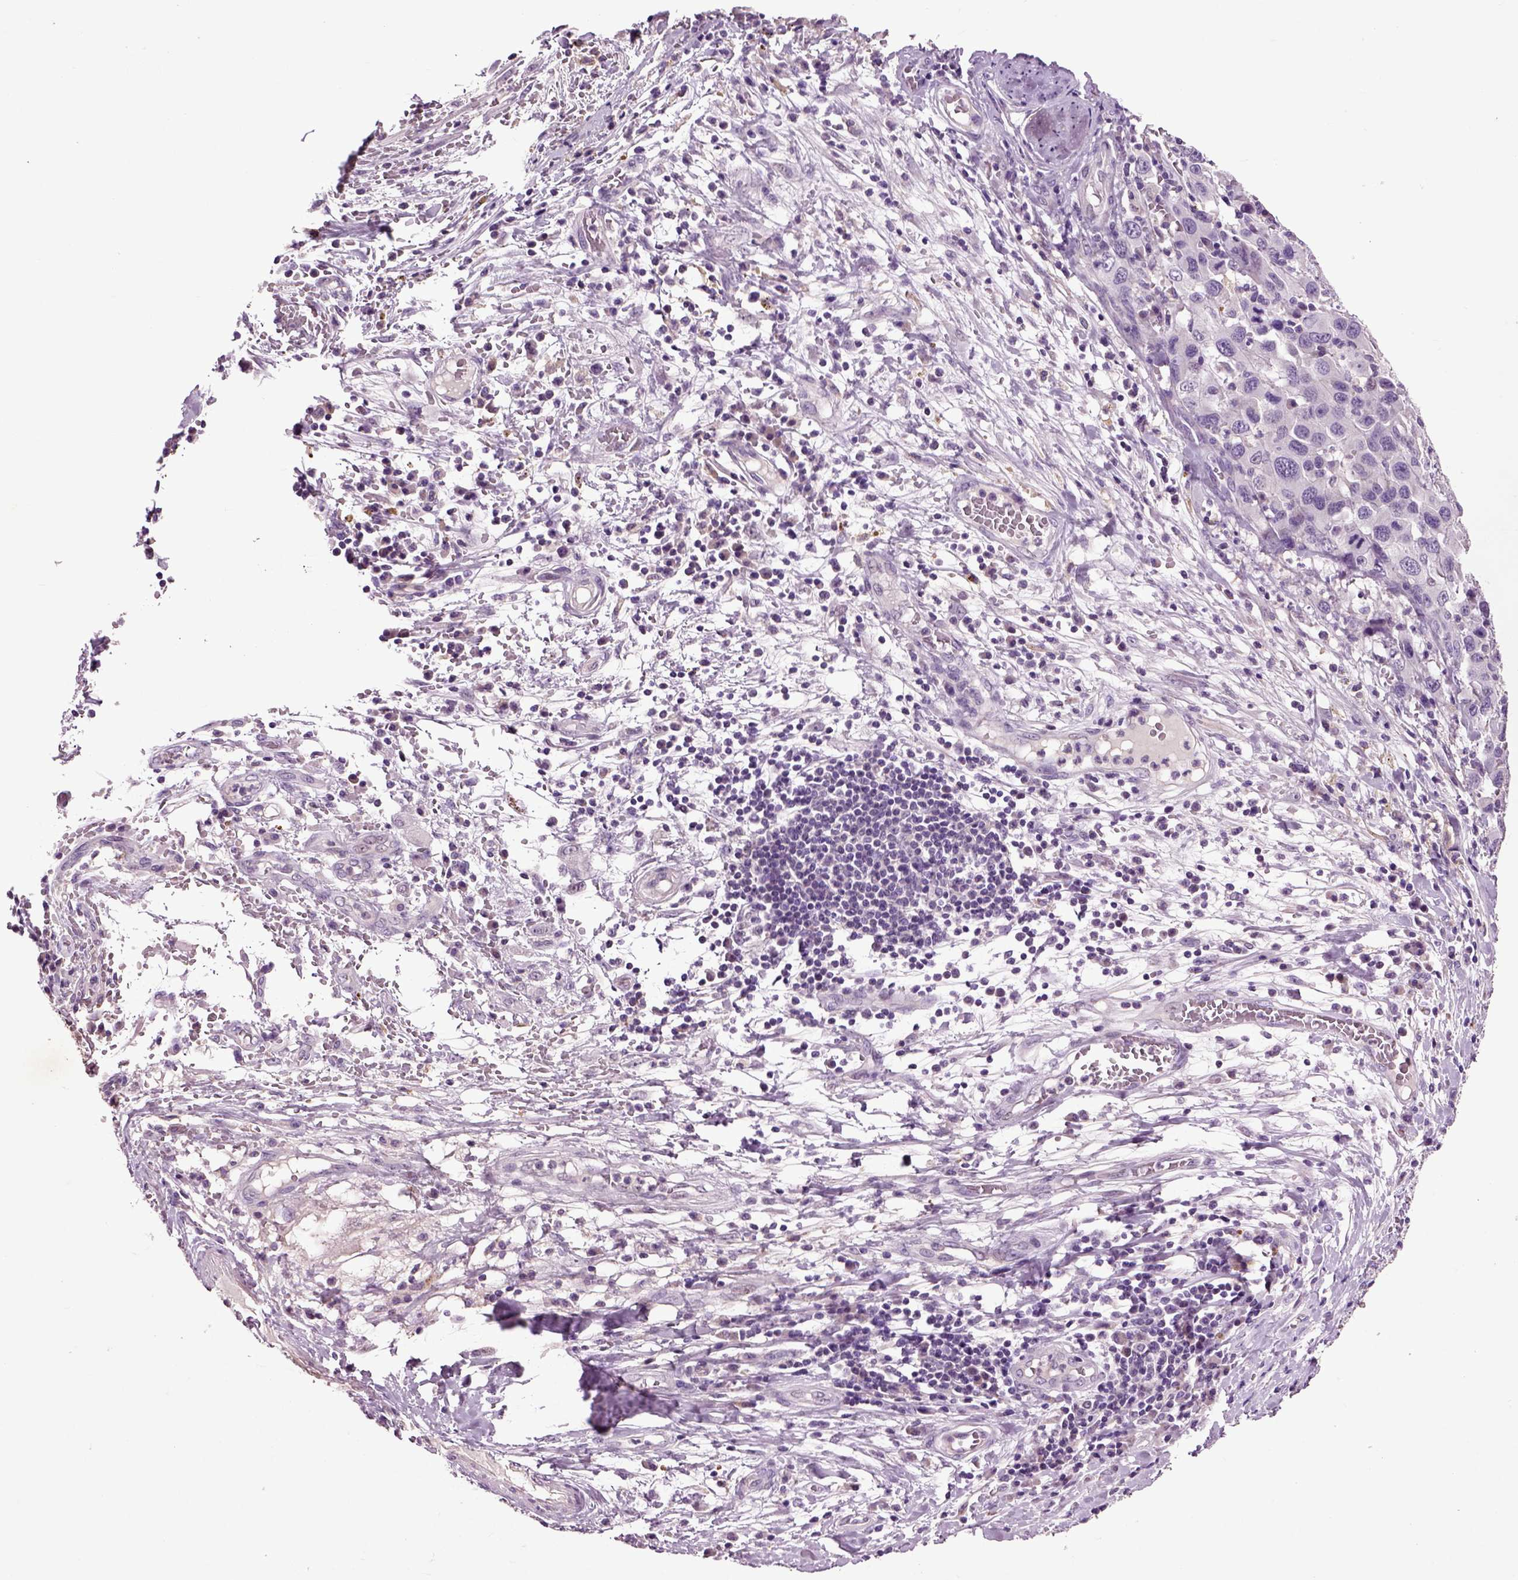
{"staining": {"intensity": "negative", "quantity": "none", "location": "none"}, "tissue": "melanoma", "cell_type": "Tumor cells", "image_type": "cancer", "snomed": [{"axis": "morphology", "description": "Malignant melanoma, NOS"}, {"axis": "topography", "description": "Skin"}], "caption": "IHC of human melanoma demonstrates no expression in tumor cells. (DAB immunohistochemistry (IHC) visualized using brightfield microscopy, high magnification).", "gene": "CRHR1", "patient": {"sex": "female", "age": 91}}